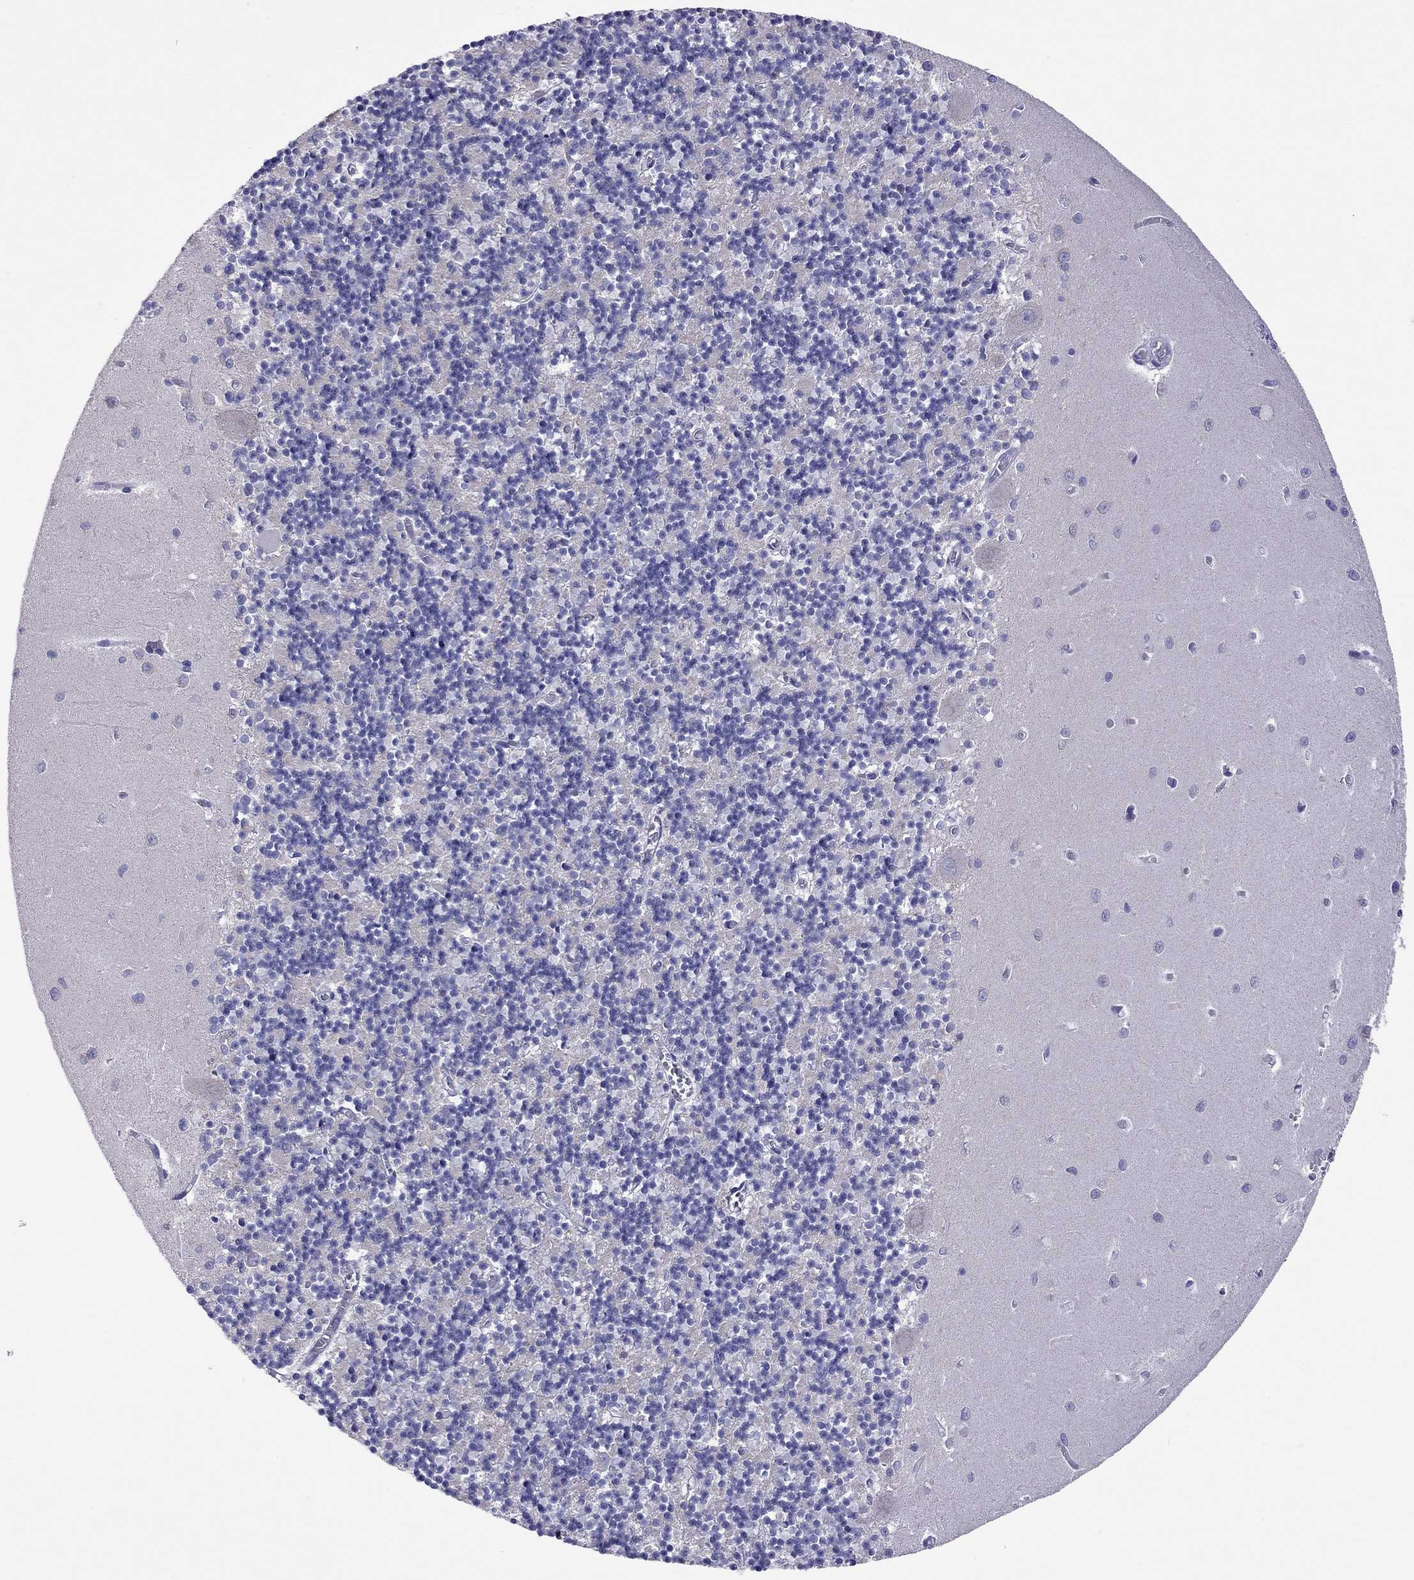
{"staining": {"intensity": "negative", "quantity": "none", "location": "none"}, "tissue": "cerebellum", "cell_type": "Cells in granular layer", "image_type": "normal", "snomed": [{"axis": "morphology", "description": "Normal tissue, NOS"}, {"axis": "topography", "description": "Cerebellum"}], "caption": "High power microscopy photomicrograph of an immunohistochemistry histopathology image of unremarkable cerebellum, revealing no significant positivity in cells in granular layer.", "gene": "COL9A1", "patient": {"sex": "female", "age": 64}}